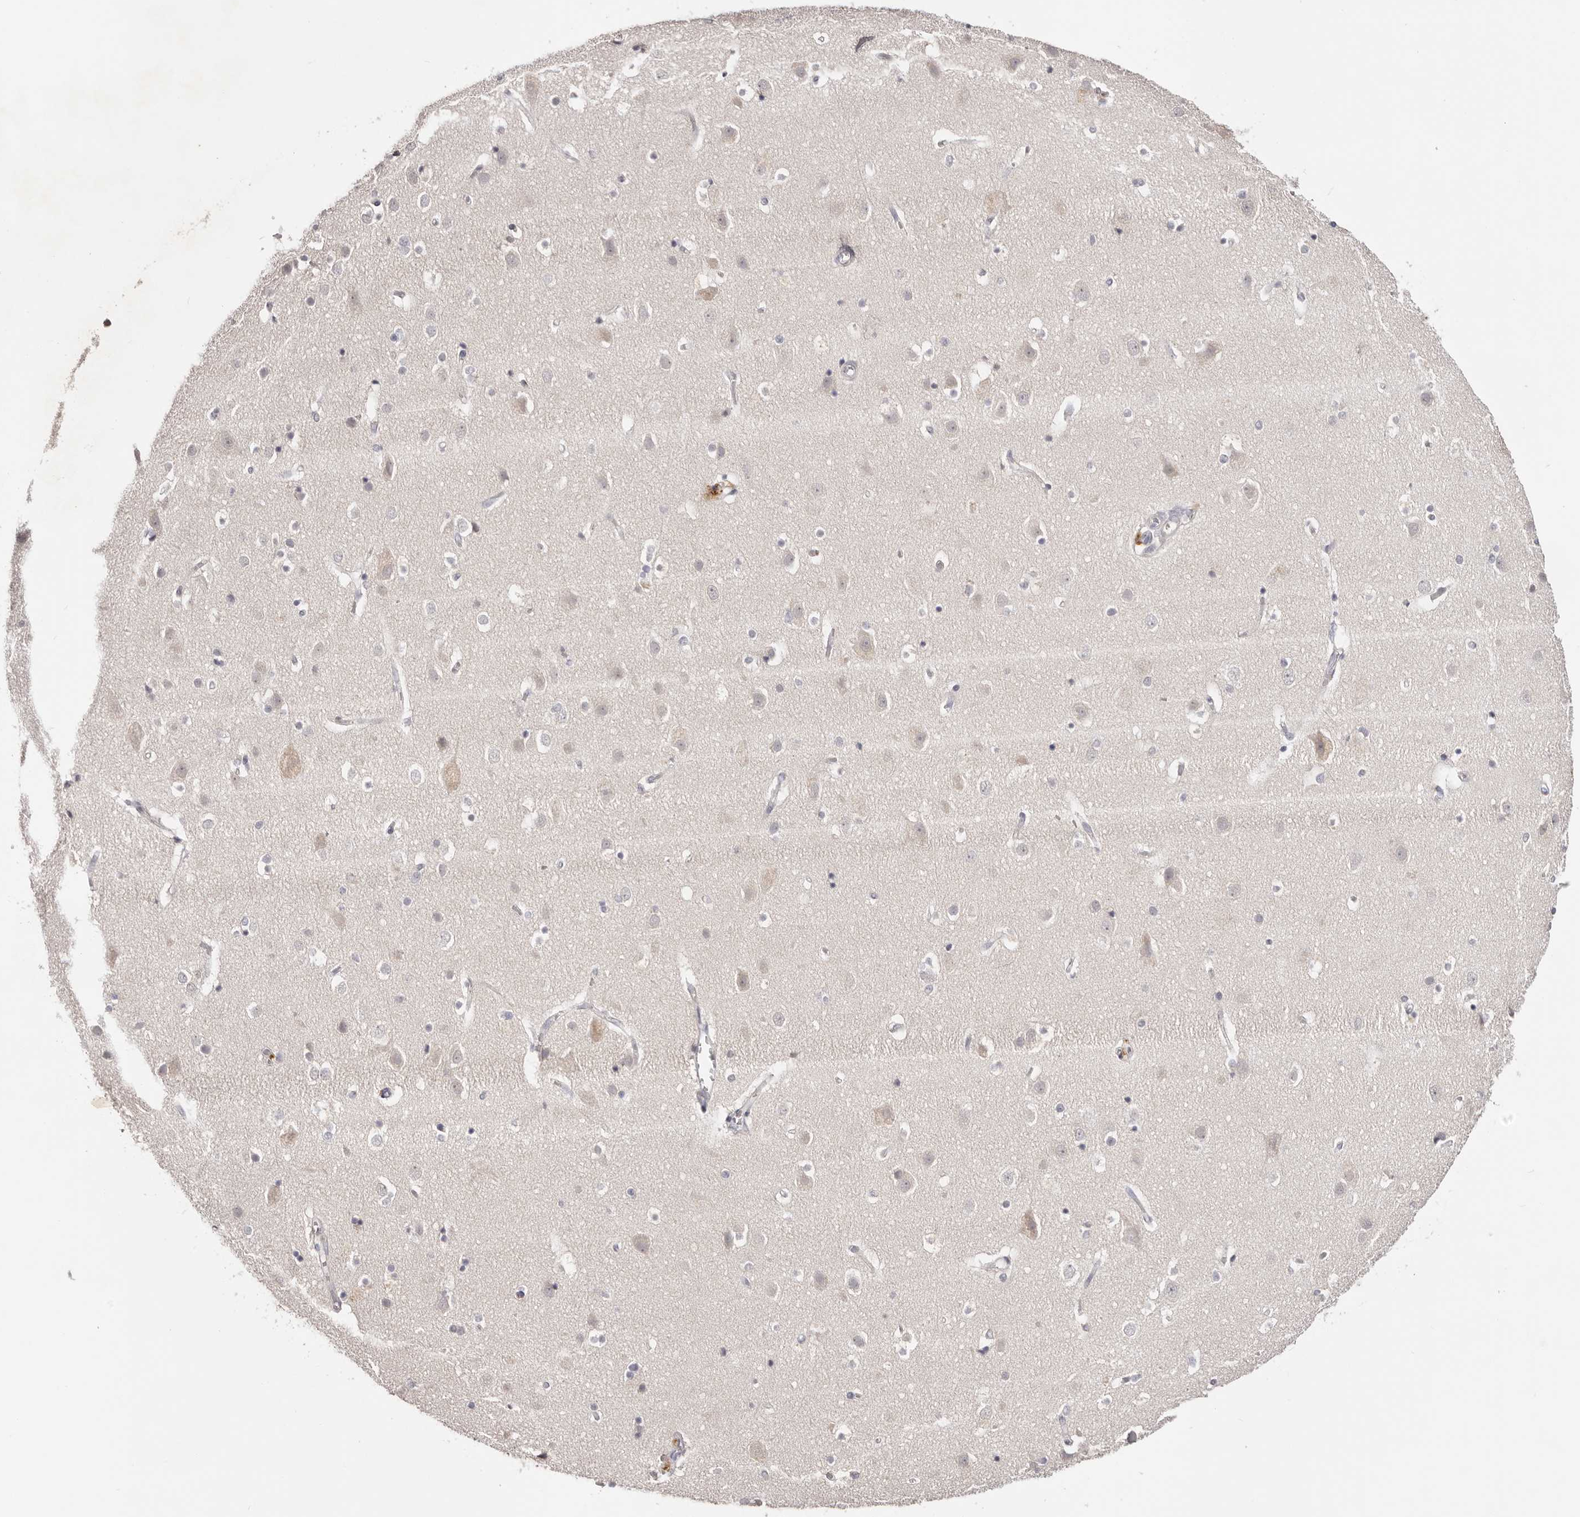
{"staining": {"intensity": "negative", "quantity": "none", "location": "none"}, "tissue": "cerebral cortex", "cell_type": "Endothelial cells", "image_type": "normal", "snomed": [{"axis": "morphology", "description": "Normal tissue, NOS"}, {"axis": "topography", "description": "Cerebral cortex"}], "caption": "The photomicrograph demonstrates no staining of endothelial cells in benign cerebral cortex.", "gene": "CCDC190", "patient": {"sex": "male", "age": 54}}